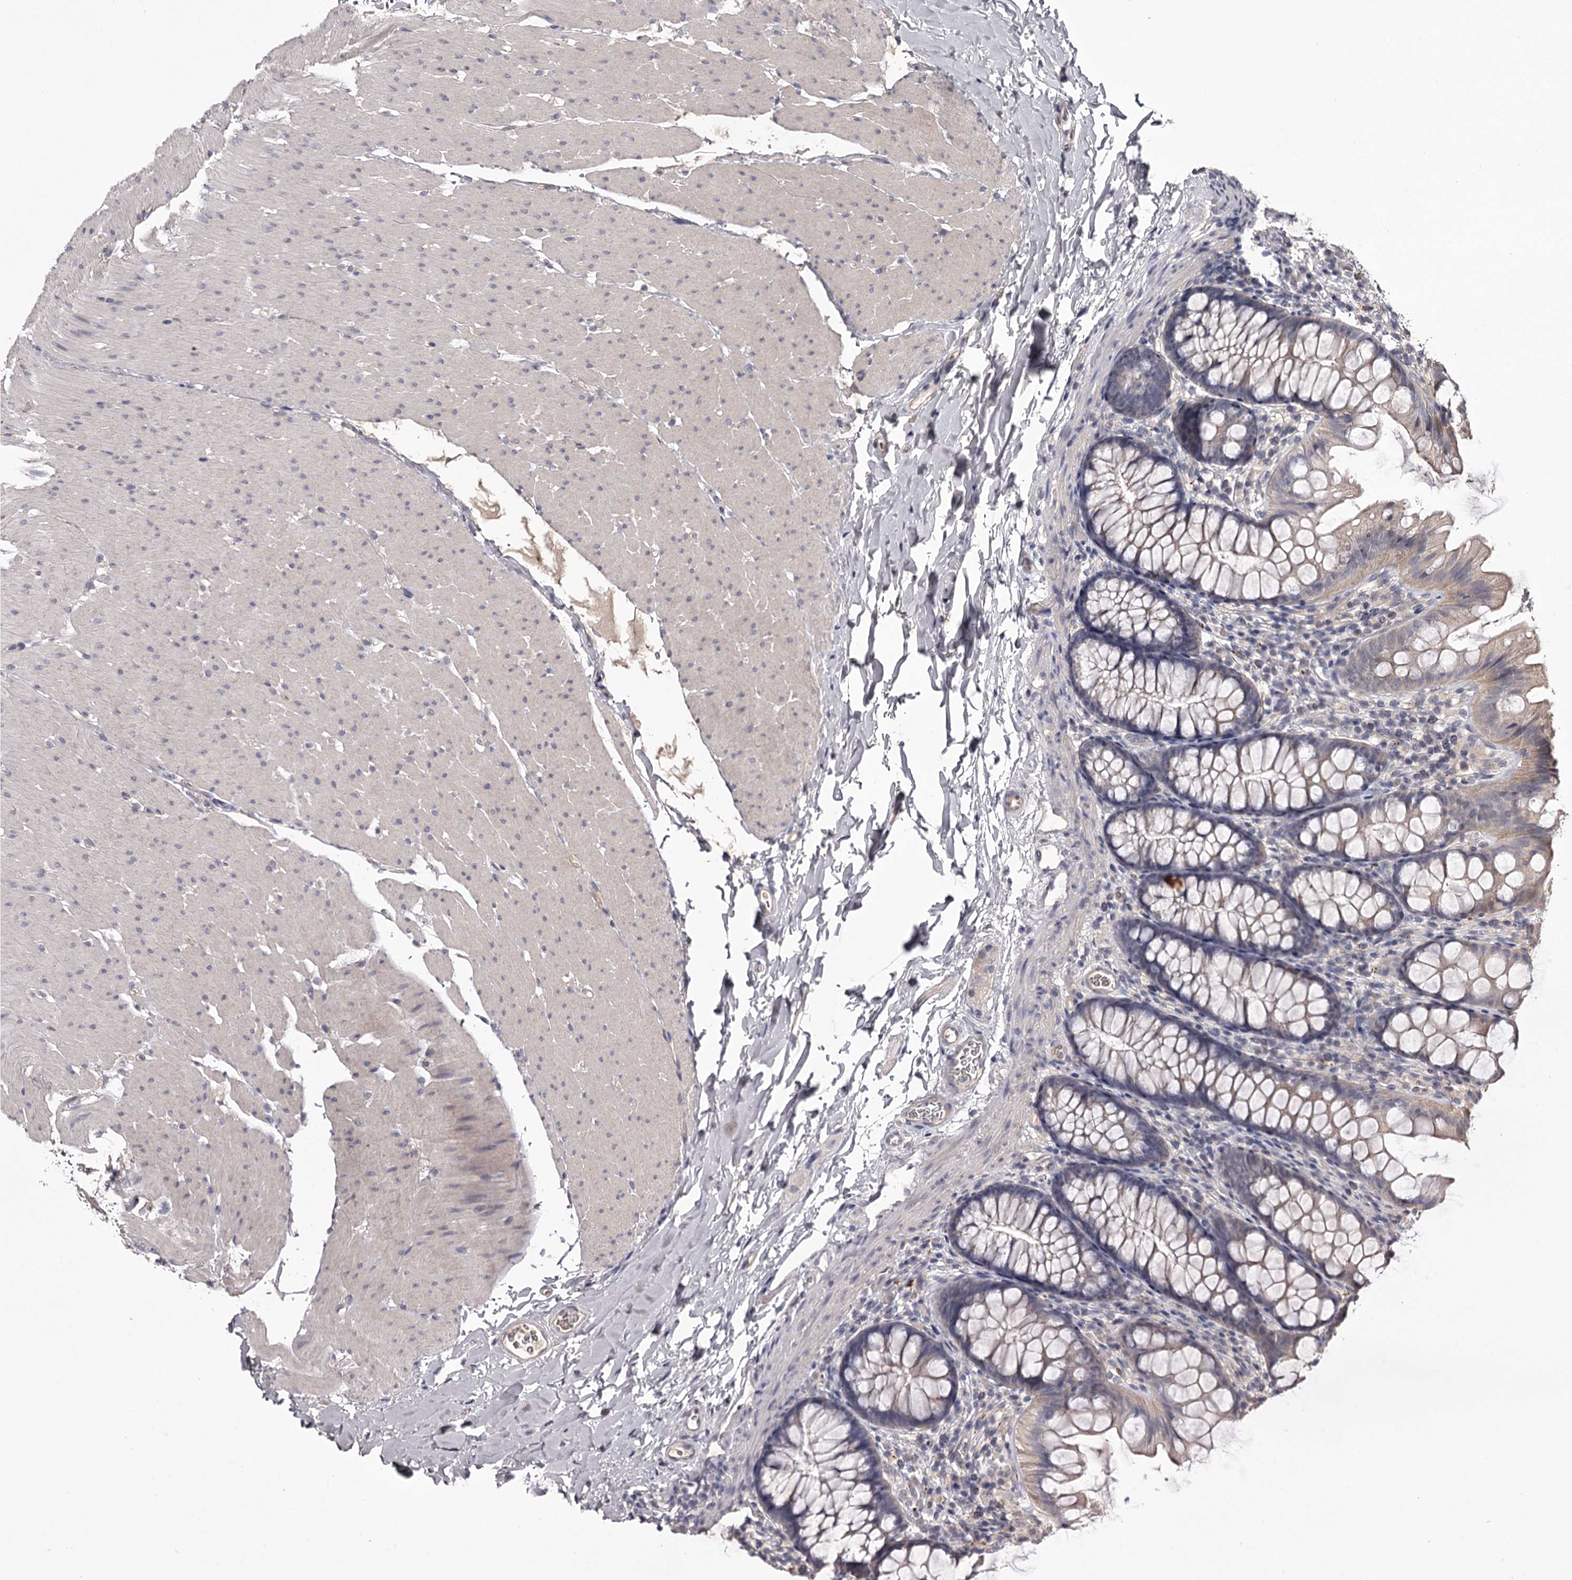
{"staining": {"intensity": "negative", "quantity": "none", "location": "none"}, "tissue": "colon", "cell_type": "Endothelial cells", "image_type": "normal", "snomed": [{"axis": "morphology", "description": "Normal tissue, NOS"}, {"axis": "topography", "description": "Colon"}], "caption": "High magnification brightfield microscopy of normal colon stained with DAB (3,3'-diaminobenzidine) (brown) and counterstained with hematoxylin (blue): endothelial cells show no significant positivity. The staining is performed using DAB (3,3'-diaminobenzidine) brown chromogen with nuclei counter-stained in using hematoxylin.", "gene": "PRM2", "patient": {"sex": "female", "age": 62}}